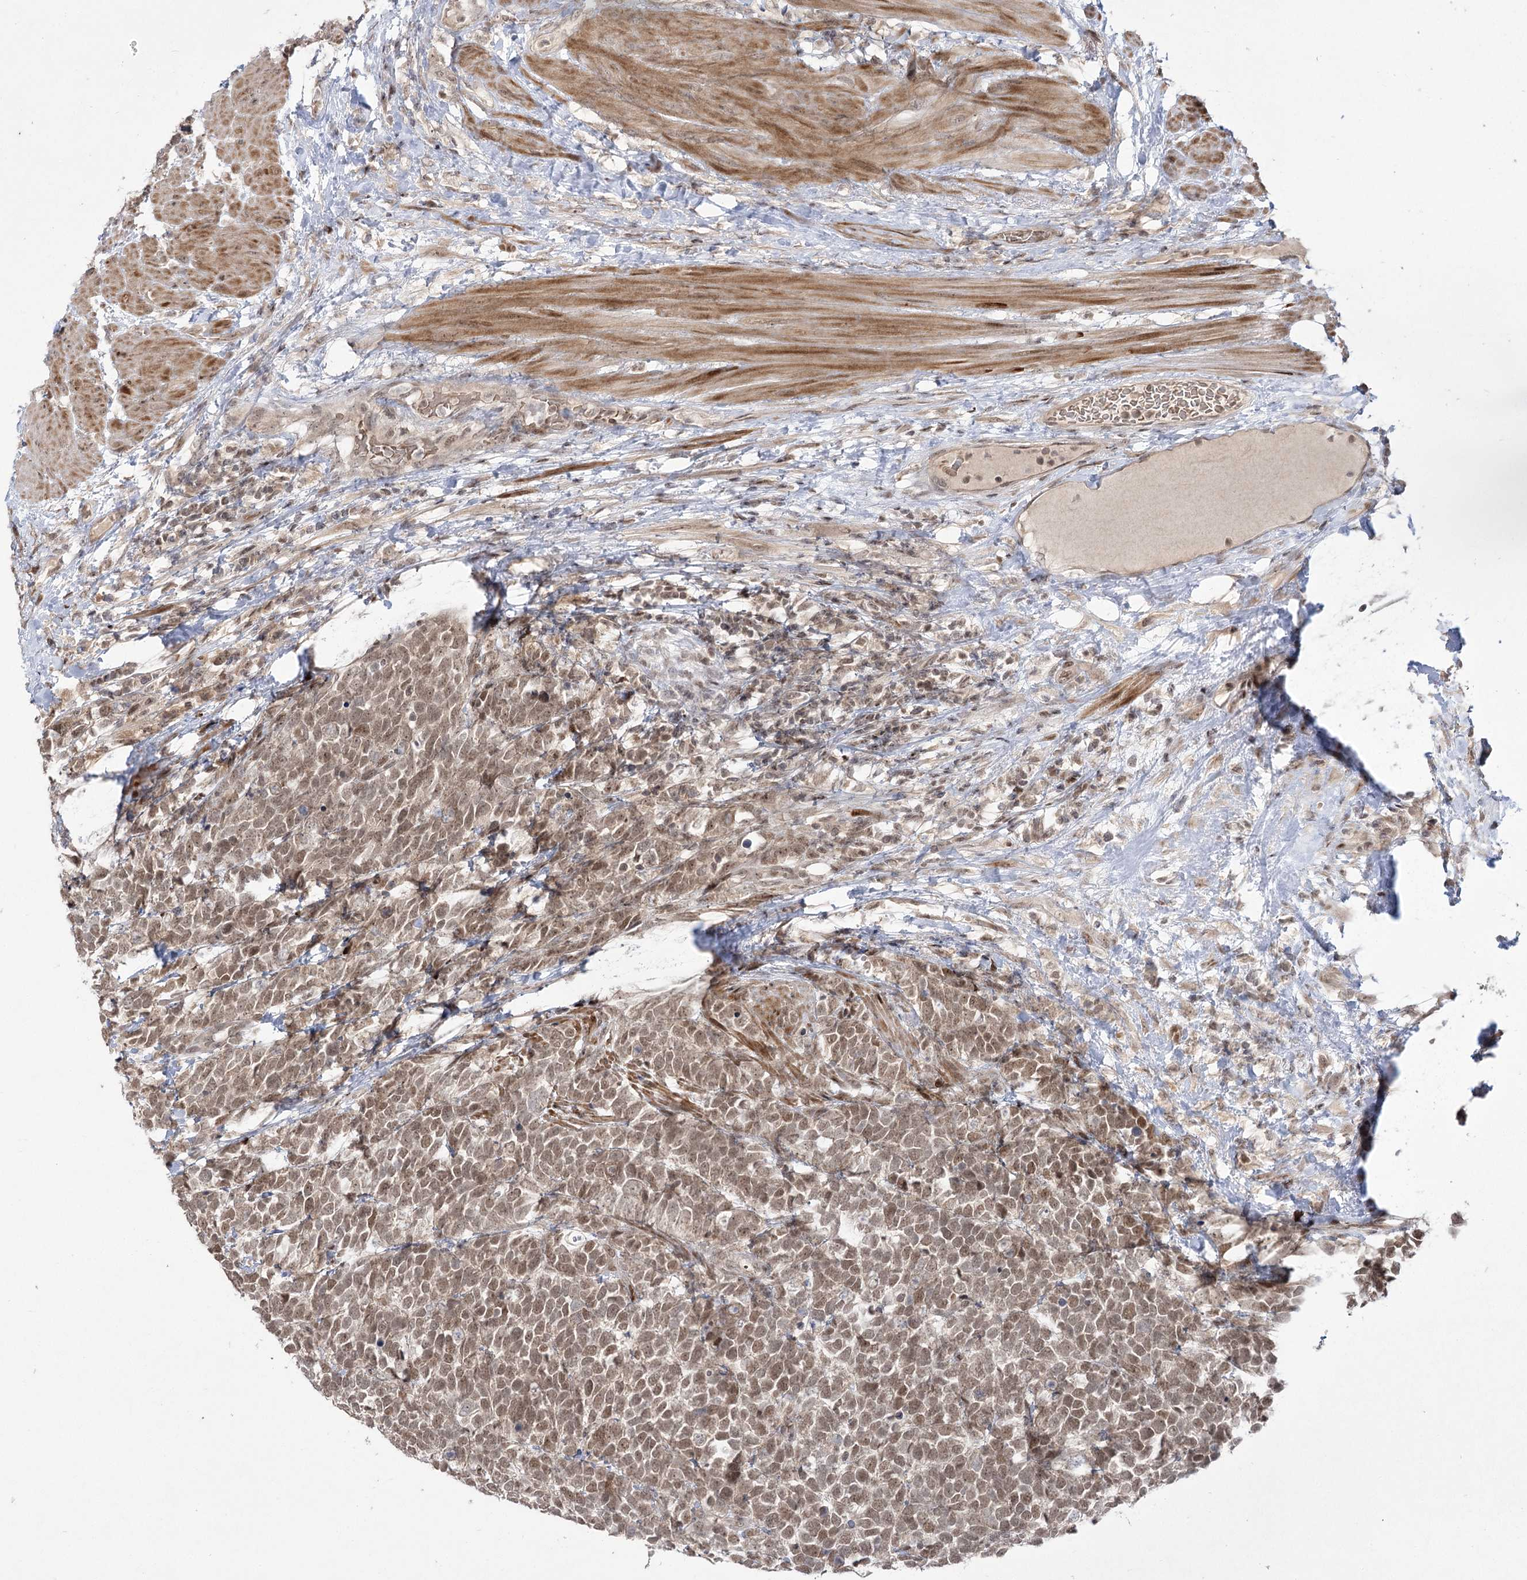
{"staining": {"intensity": "moderate", "quantity": ">75%", "location": "nuclear"}, "tissue": "urothelial cancer", "cell_type": "Tumor cells", "image_type": "cancer", "snomed": [{"axis": "morphology", "description": "Urothelial carcinoma, High grade"}, {"axis": "topography", "description": "Urinary bladder"}], "caption": "This micrograph reveals IHC staining of human urothelial cancer, with medium moderate nuclear positivity in about >75% of tumor cells.", "gene": "HELQ", "patient": {"sex": "female", "age": 82}}